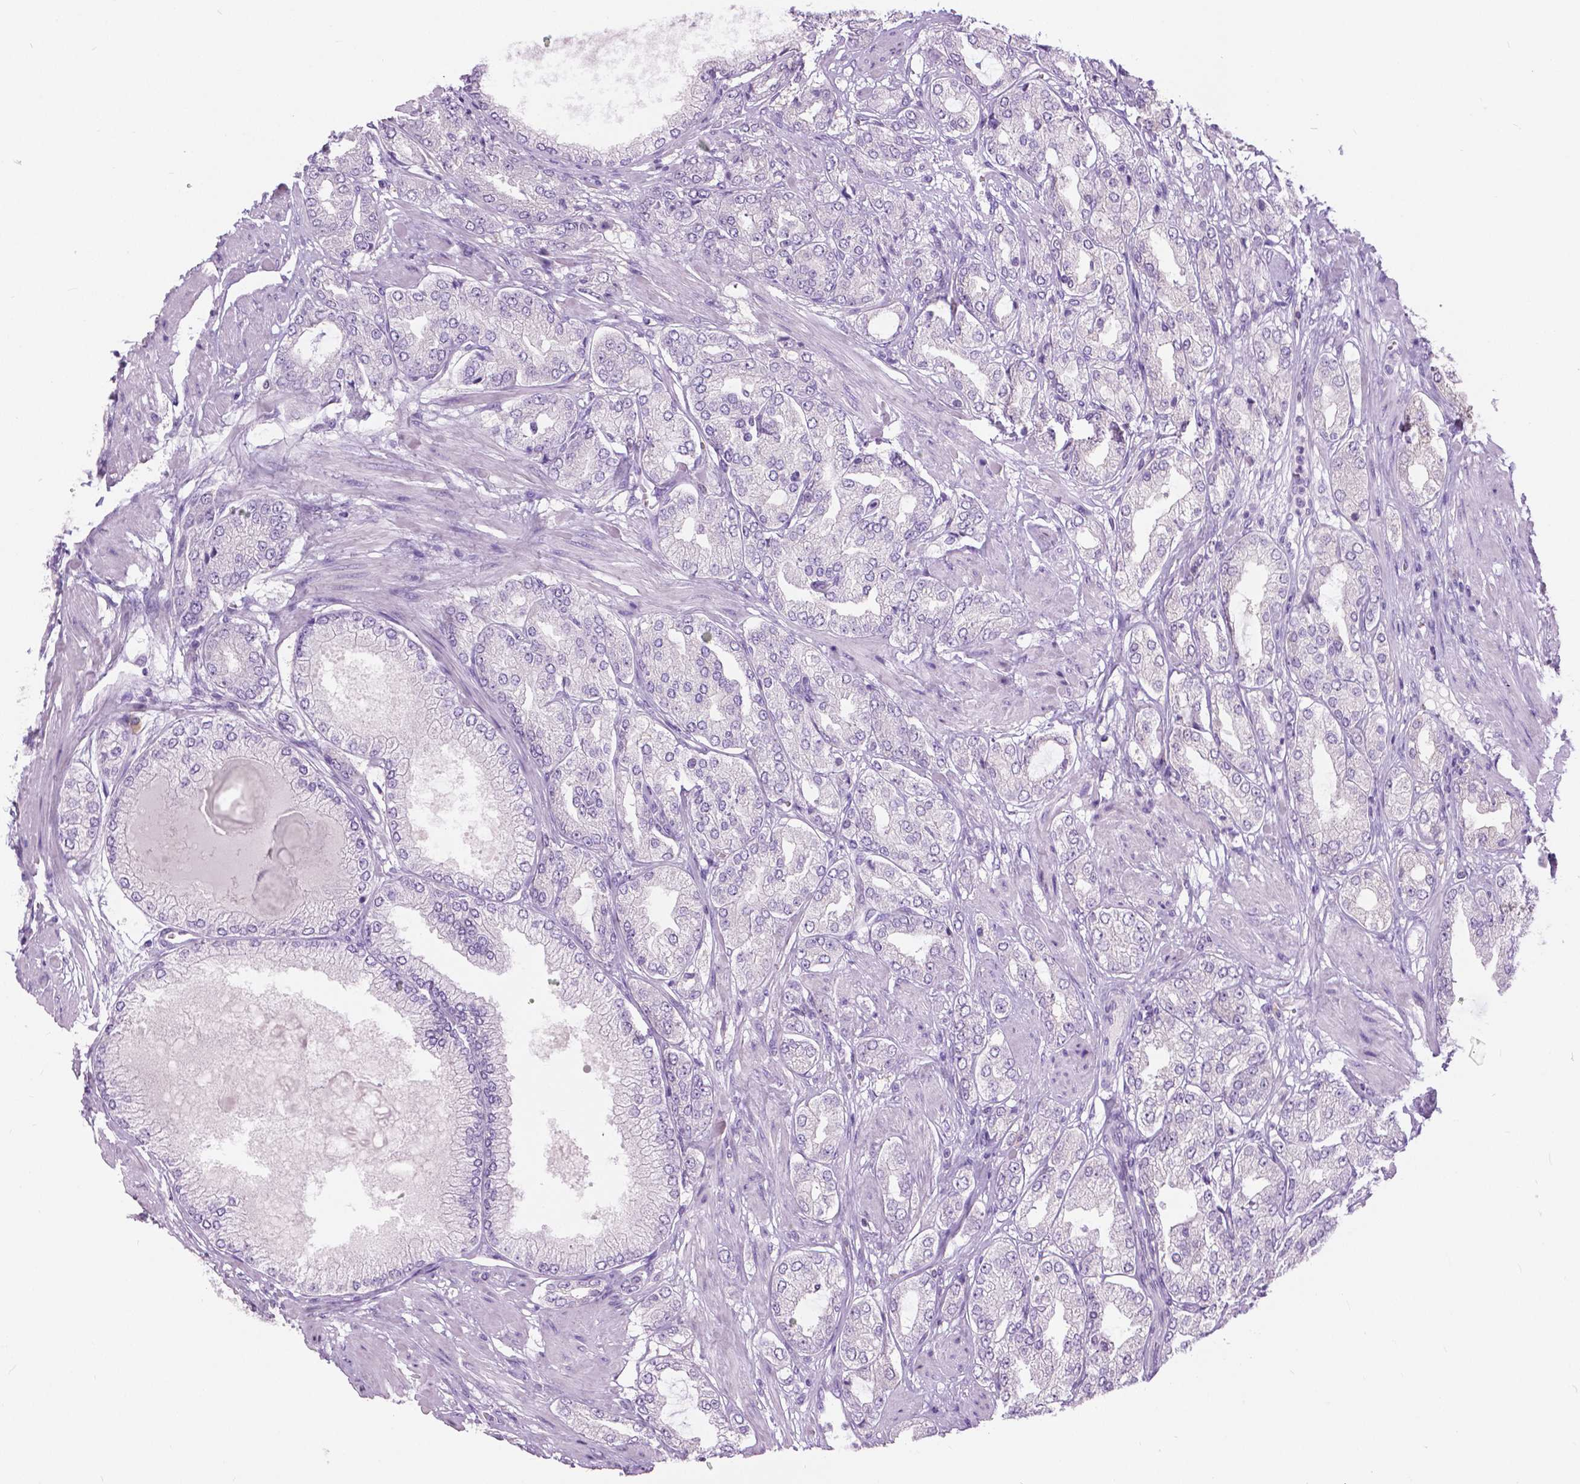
{"staining": {"intensity": "negative", "quantity": "none", "location": "none"}, "tissue": "prostate cancer", "cell_type": "Tumor cells", "image_type": "cancer", "snomed": [{"axis": "morphology", "description": "Adenocarcinoma, High grade"}, {"axis": "topography", "description": "Prostate"}], "caption": "DAB (3,3'-diaminobenzidine) immunohistochemical staining of prostate cancer demonstrates no significant staining in tumor cells. (Brightfield microscopy of DAB (3,3'-diaminobenzidine) immunohistochemistry (IHC) at high magnification).", "gene": "TP53TG5", "patient": {"sex": "male", "age": 68}}